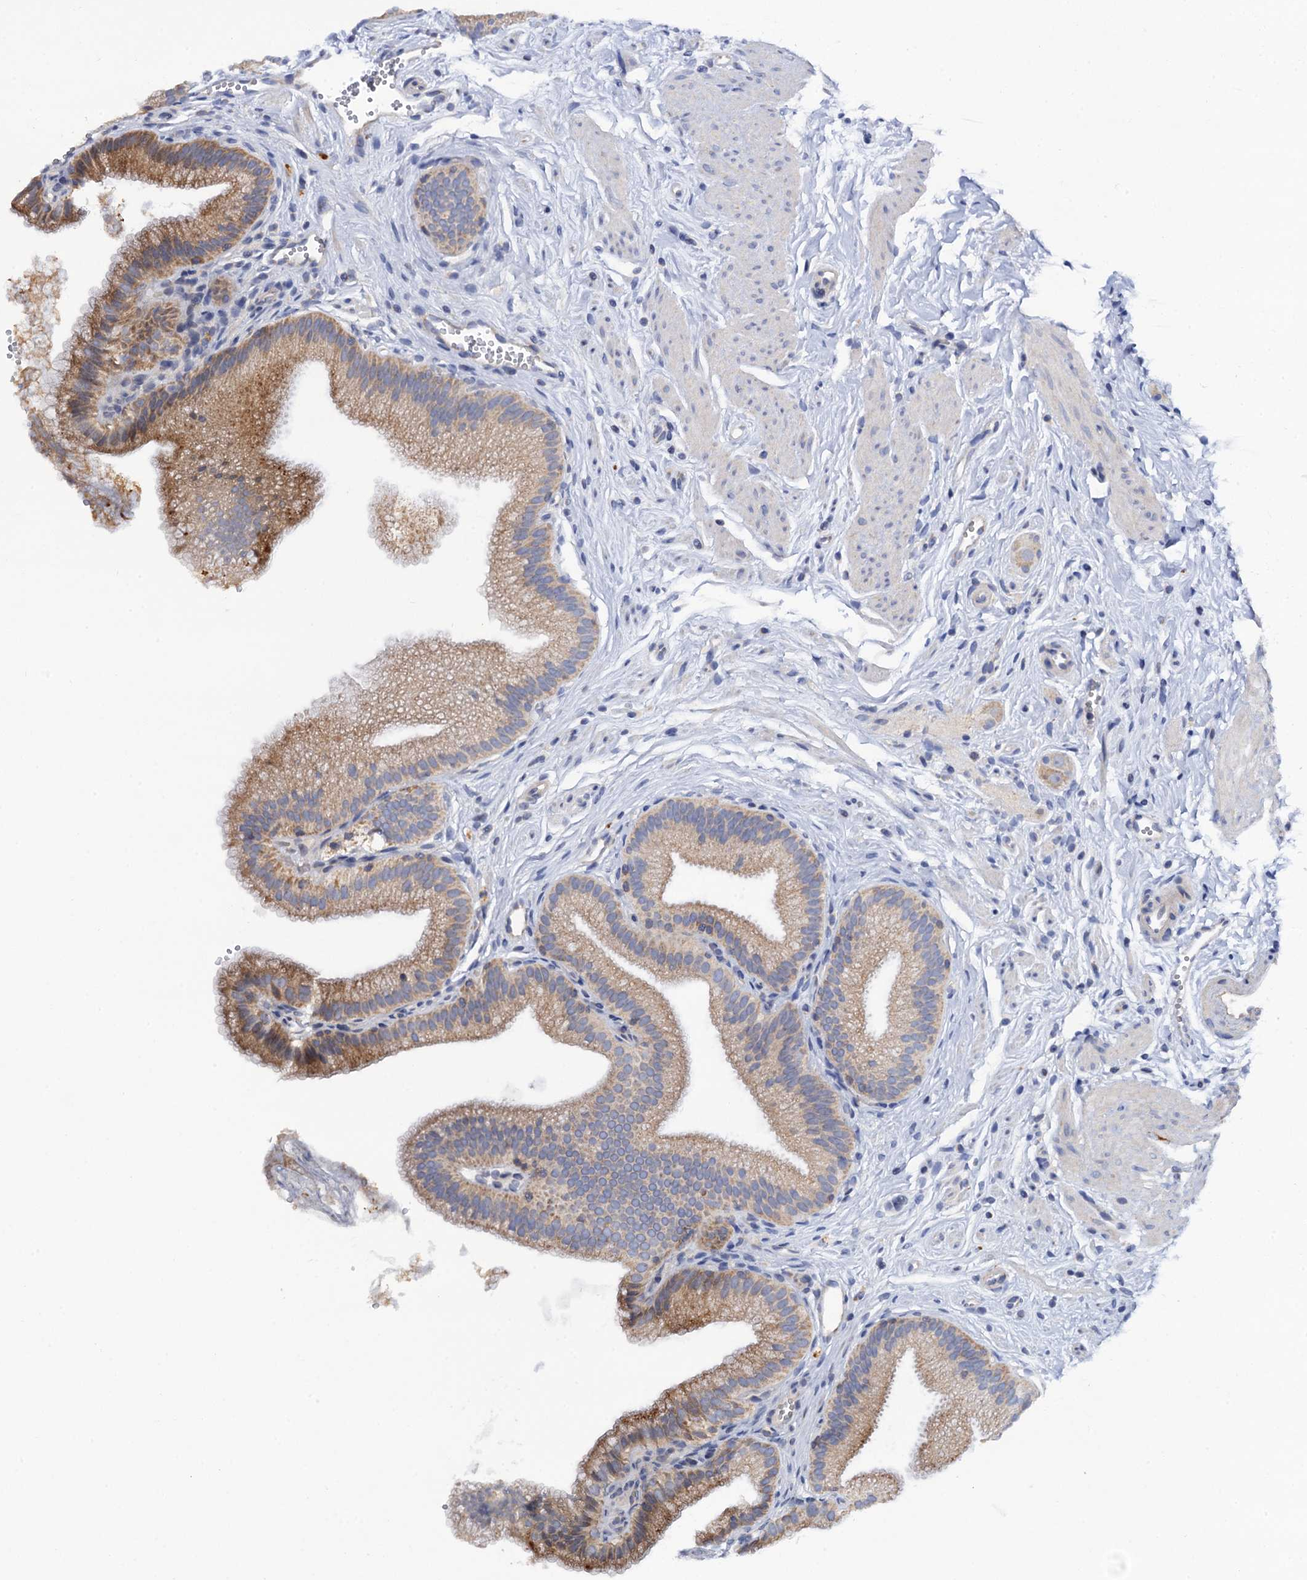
{"staining": {"intensity": "moderate", "quantity": ">75%", "location": "cytoplasmic/membranous"}, "tissue": "gallbladder", "cell_type": "Glandular cells", "image_type": "normal", "snomed": [{"axis": "morphology", "description": "Normal tissue, NOS"}, {"axis": "topography", "description": "Gallbladder"}, {"axis": "topography", "description": "Peripheral nerve tissue"}], "caption": "IHC of normal gallbladder shows medium levels of moderate cytoplasmic/membranous expression in about >75% of glandular cells.", "gene": "MRPL48", "patient": {"sex": "male", "age": 38}}